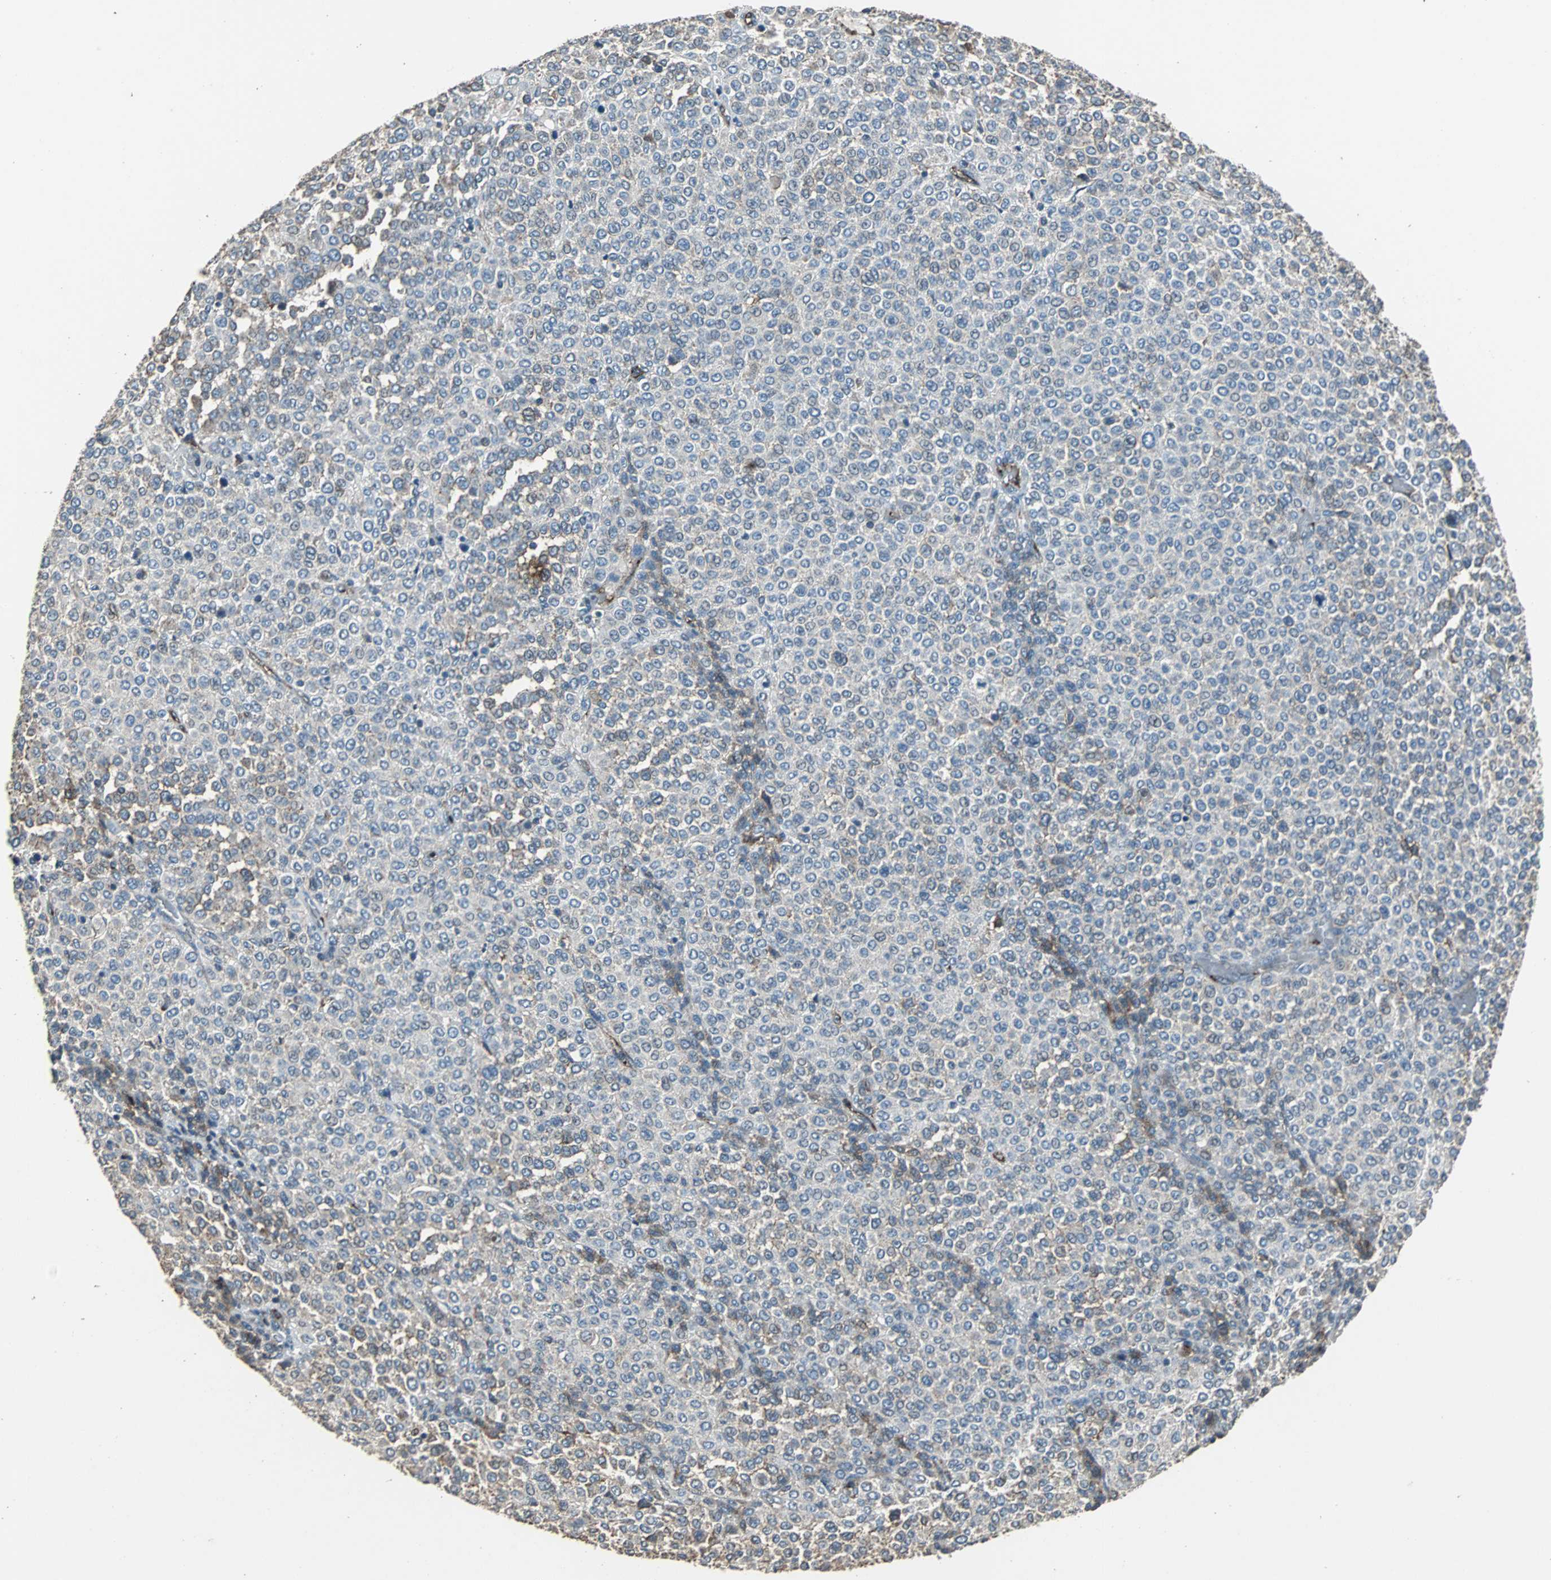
{"staining": {"intensity": "weak", "quantity": "<25%", "location": "cytoplasmic/membranous"}, "tissue": "melanoma", "cell_type": "Tumor cells", "image_type": "cancer", "snomed": [{"axis": "morphology", "description": "Malignant melanoma, Metastatic site"}, {"axis": "topography", "description": "Pancreas"}], "caption": "IHC of malignant melanoma (metastatic site) demonstrates no positivity in tumor cells. (Stains: DAB IHC with hematoxylin counter stain, Microscopy: brightfield microscopy at high magnification).", "gene": "F11R", "patient": {"sex": "female", "age": 30}}